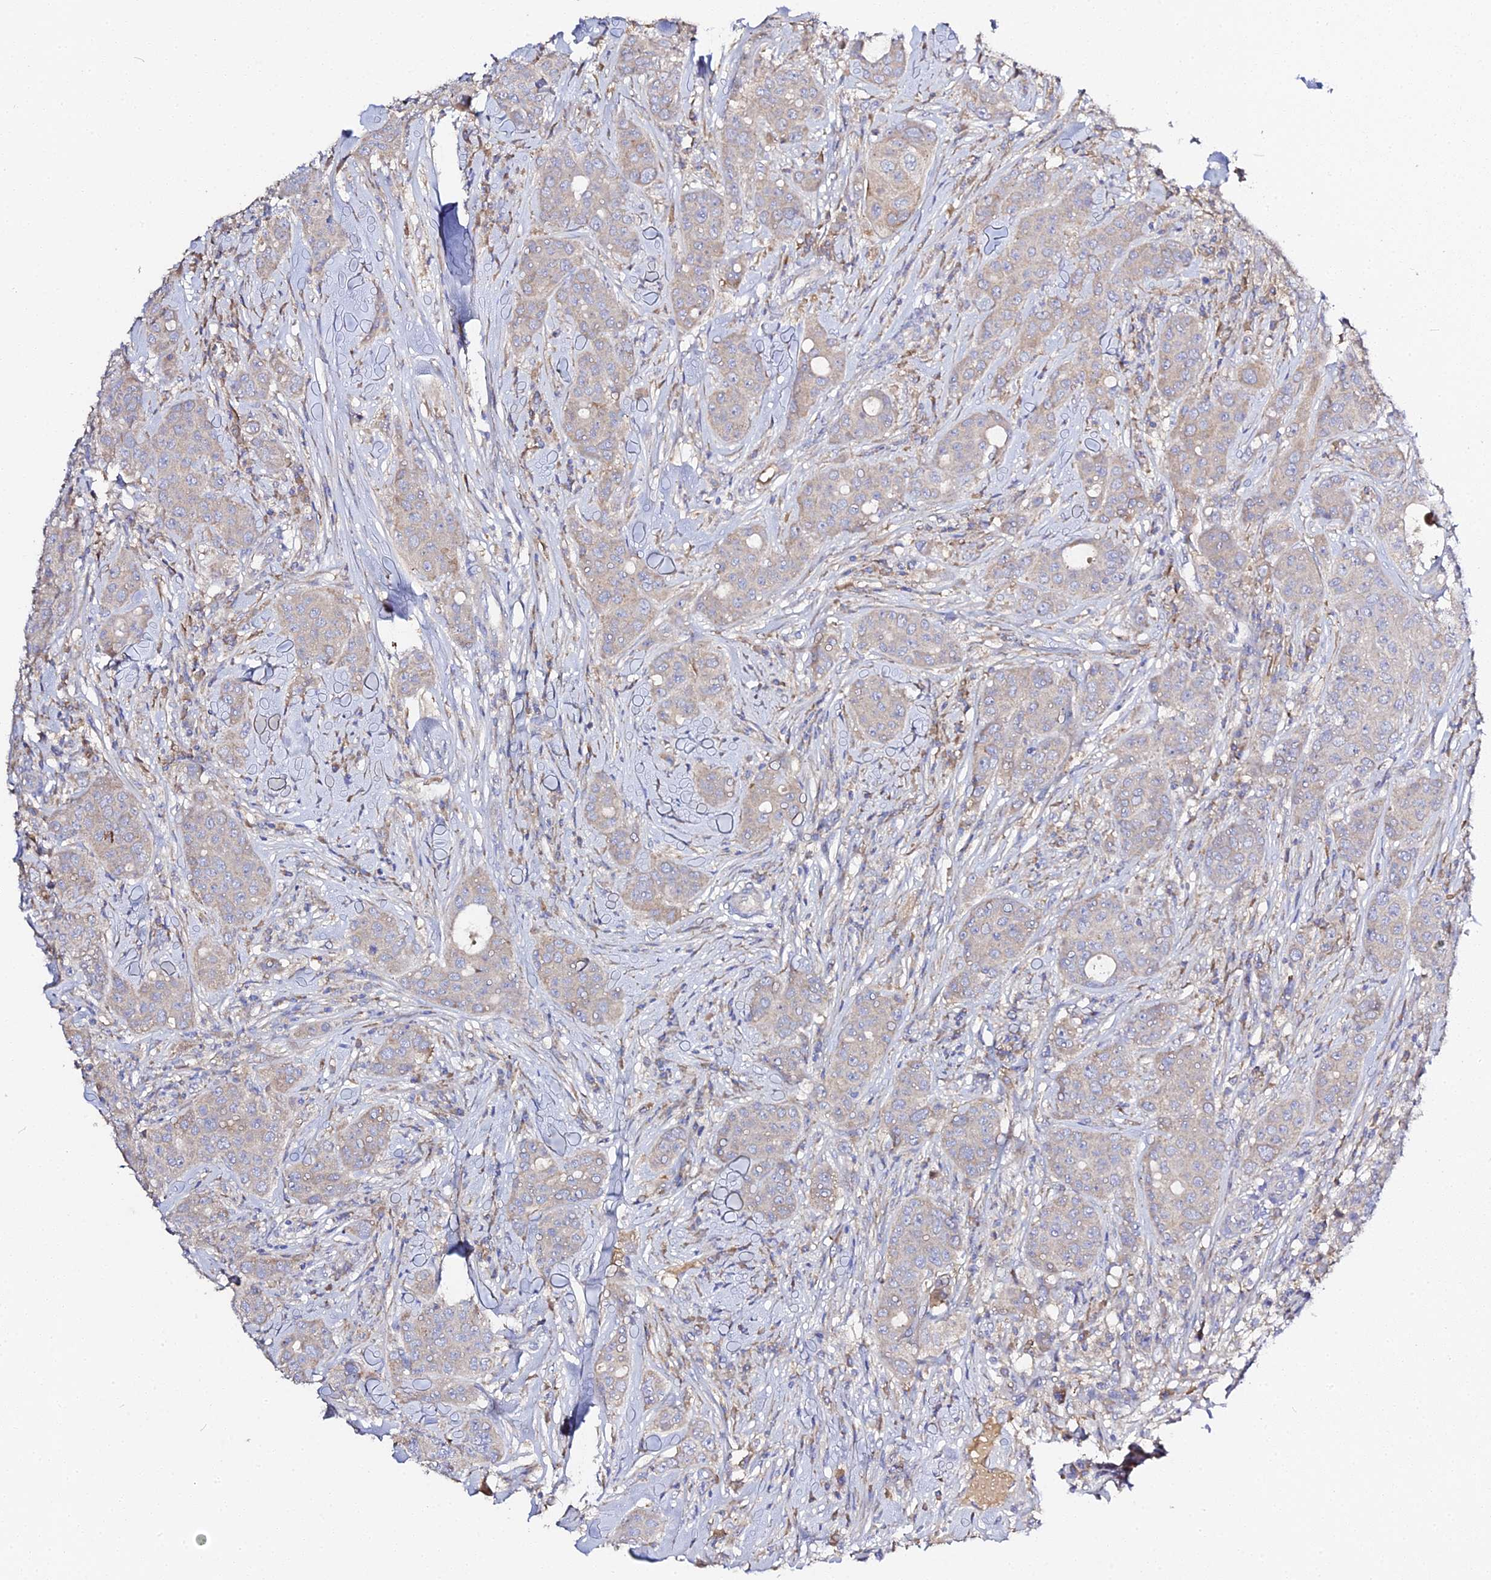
{"staining": {"intensity": "weak", "quantity": "25%-75%", "location": "cytoplasmic/membranous"}, "tissue": "breast cancer", "cell_type": "Tumor cells", "image_type": "cancer", "snomed": [{"axis": "morphology", "description": "Duct carcinoma"}, {"axis": "topography", "description": "Breast"}], "caption": "This is a photomicrograph of IHC staining of breast cancer, which shows weak positivity in the cytoplasmic/membranous of tumor cells.", "gene": "SCX", "patient": {"sex": "female", "age": 43}}